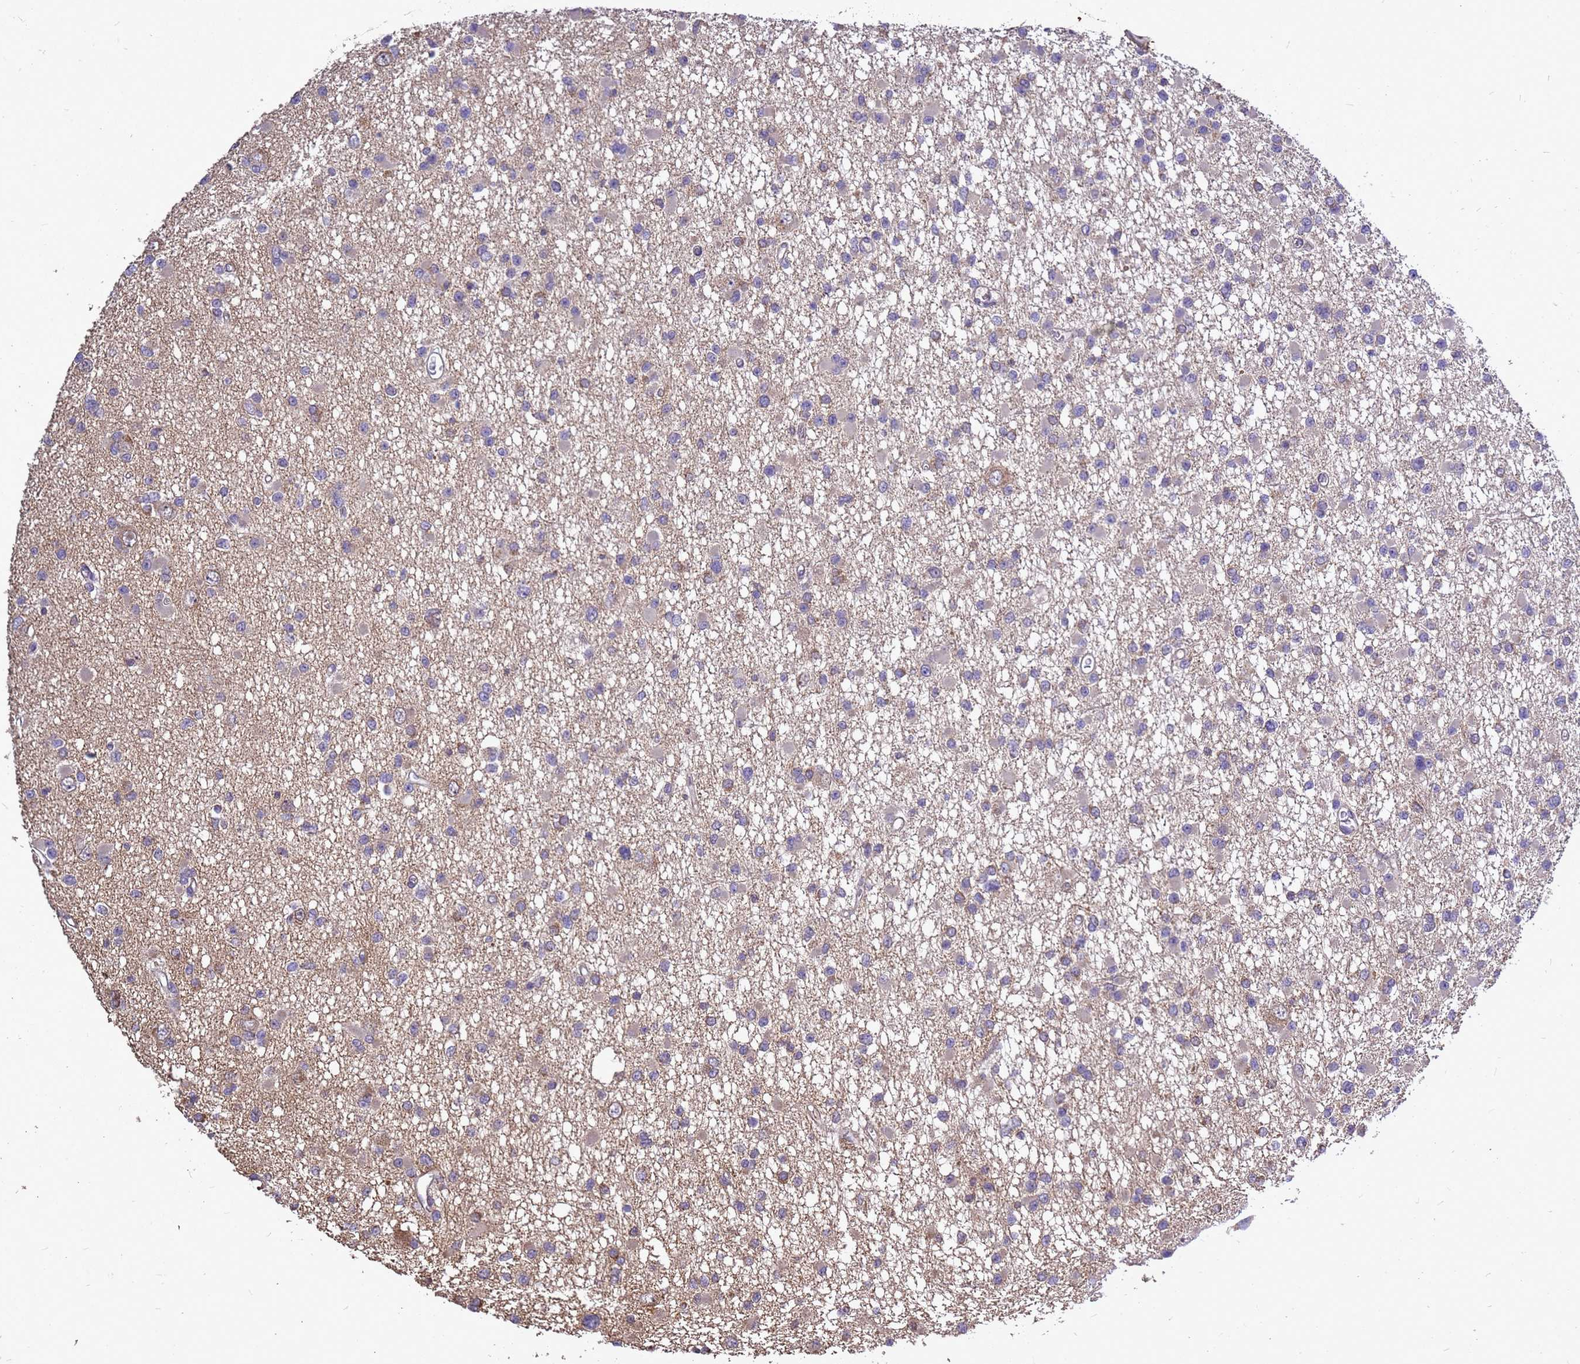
{"staining": {"intensity": "negative", "quantity": "none", "location": "none"}, "tissue": "glioma", "cell_type": "Tumor cells", "image_type": "cancer", "snomed": [{"axis": "morphology", "description": "Glioma, malignant, Low grade"}, {"axis": "topography", "description": "Brain"}], "caption": "This is an immunohistochemistry micrograph of glioma. There is no staining in tumor cells.", "gene": "RSPRY1", "patient": {"sex": "female", "age": 22}}